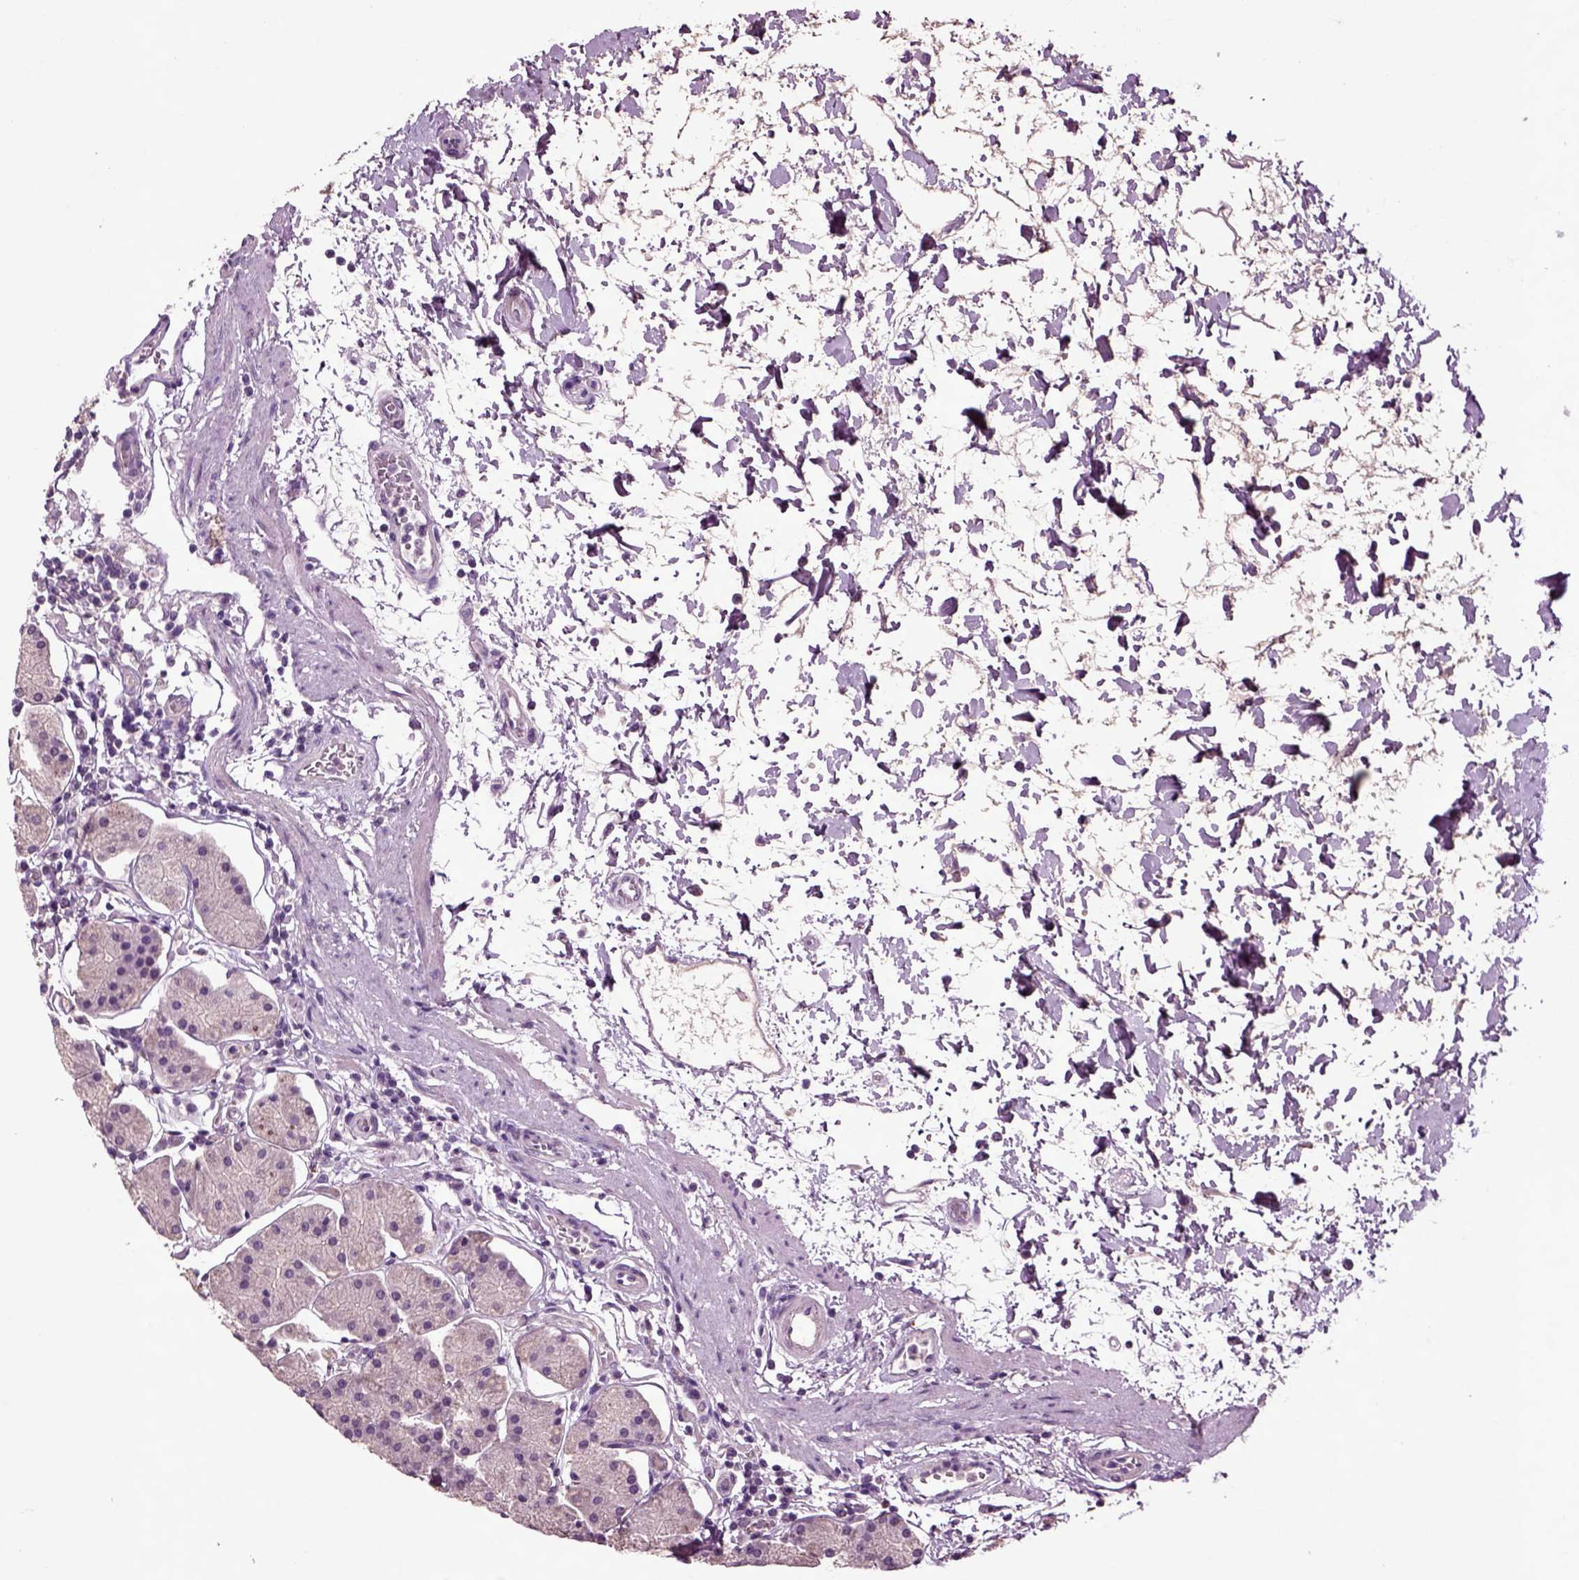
{"staining": {"intensity": "weak", "quantity": "<25%", "location": "cytoplasmic/membranous"}, "tissue": "stomach", "cell_type": "Glandular cells", "image_type": "normal", "snomed": [{"axis": "morphology", "description": "Normal tissue, NOS"}, {"axis": "topography", "description": "Stomach"}], "caption": "Stomach stained for a protein using IHC demonstrates no staining glandular cells.", "gene": "CRHR1", "patient": {"sex": "male", "age": 54}}